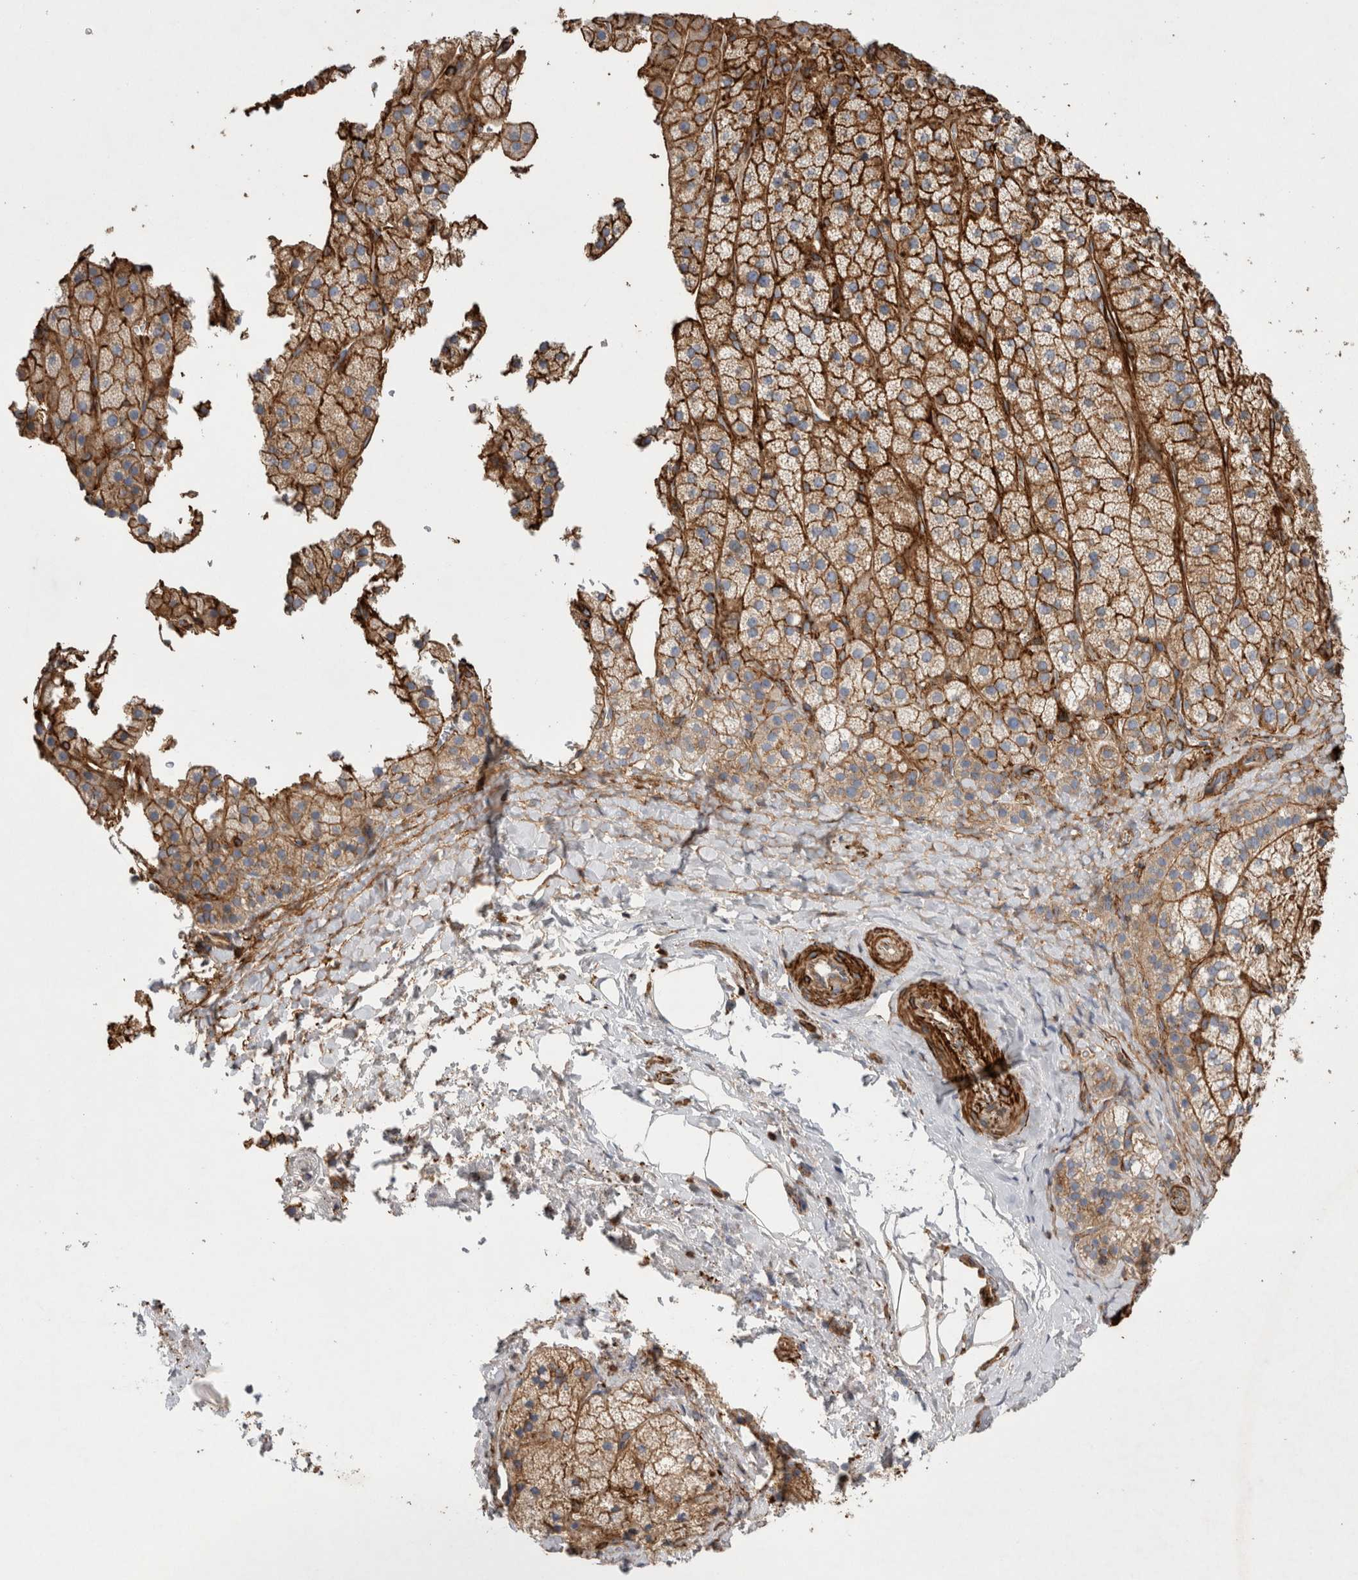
{"staining": {"intensity": "strong", "quantity": ">75%", "location": "cytoplasmic/membranous"}, "tissue": "adrenal gland", "cell_type": "Glandular cells", "image_type": "normal", "snomed": [{"axis": "morphology", "description": "Normal tissue, NOS"}, {"axis": "topography", "description": "Adrenal gland"}], "caption": "DAB immunohistochemical staining of benign adrenal gland reveals strong cytoplasmic/membranous protein staining in approximately >75% of glandular cells. (DAB IHC, brown staining for protein, blue staining for nuclei).", "gene": "GPER1", "patient": {"sex": "female", "age": 44}}